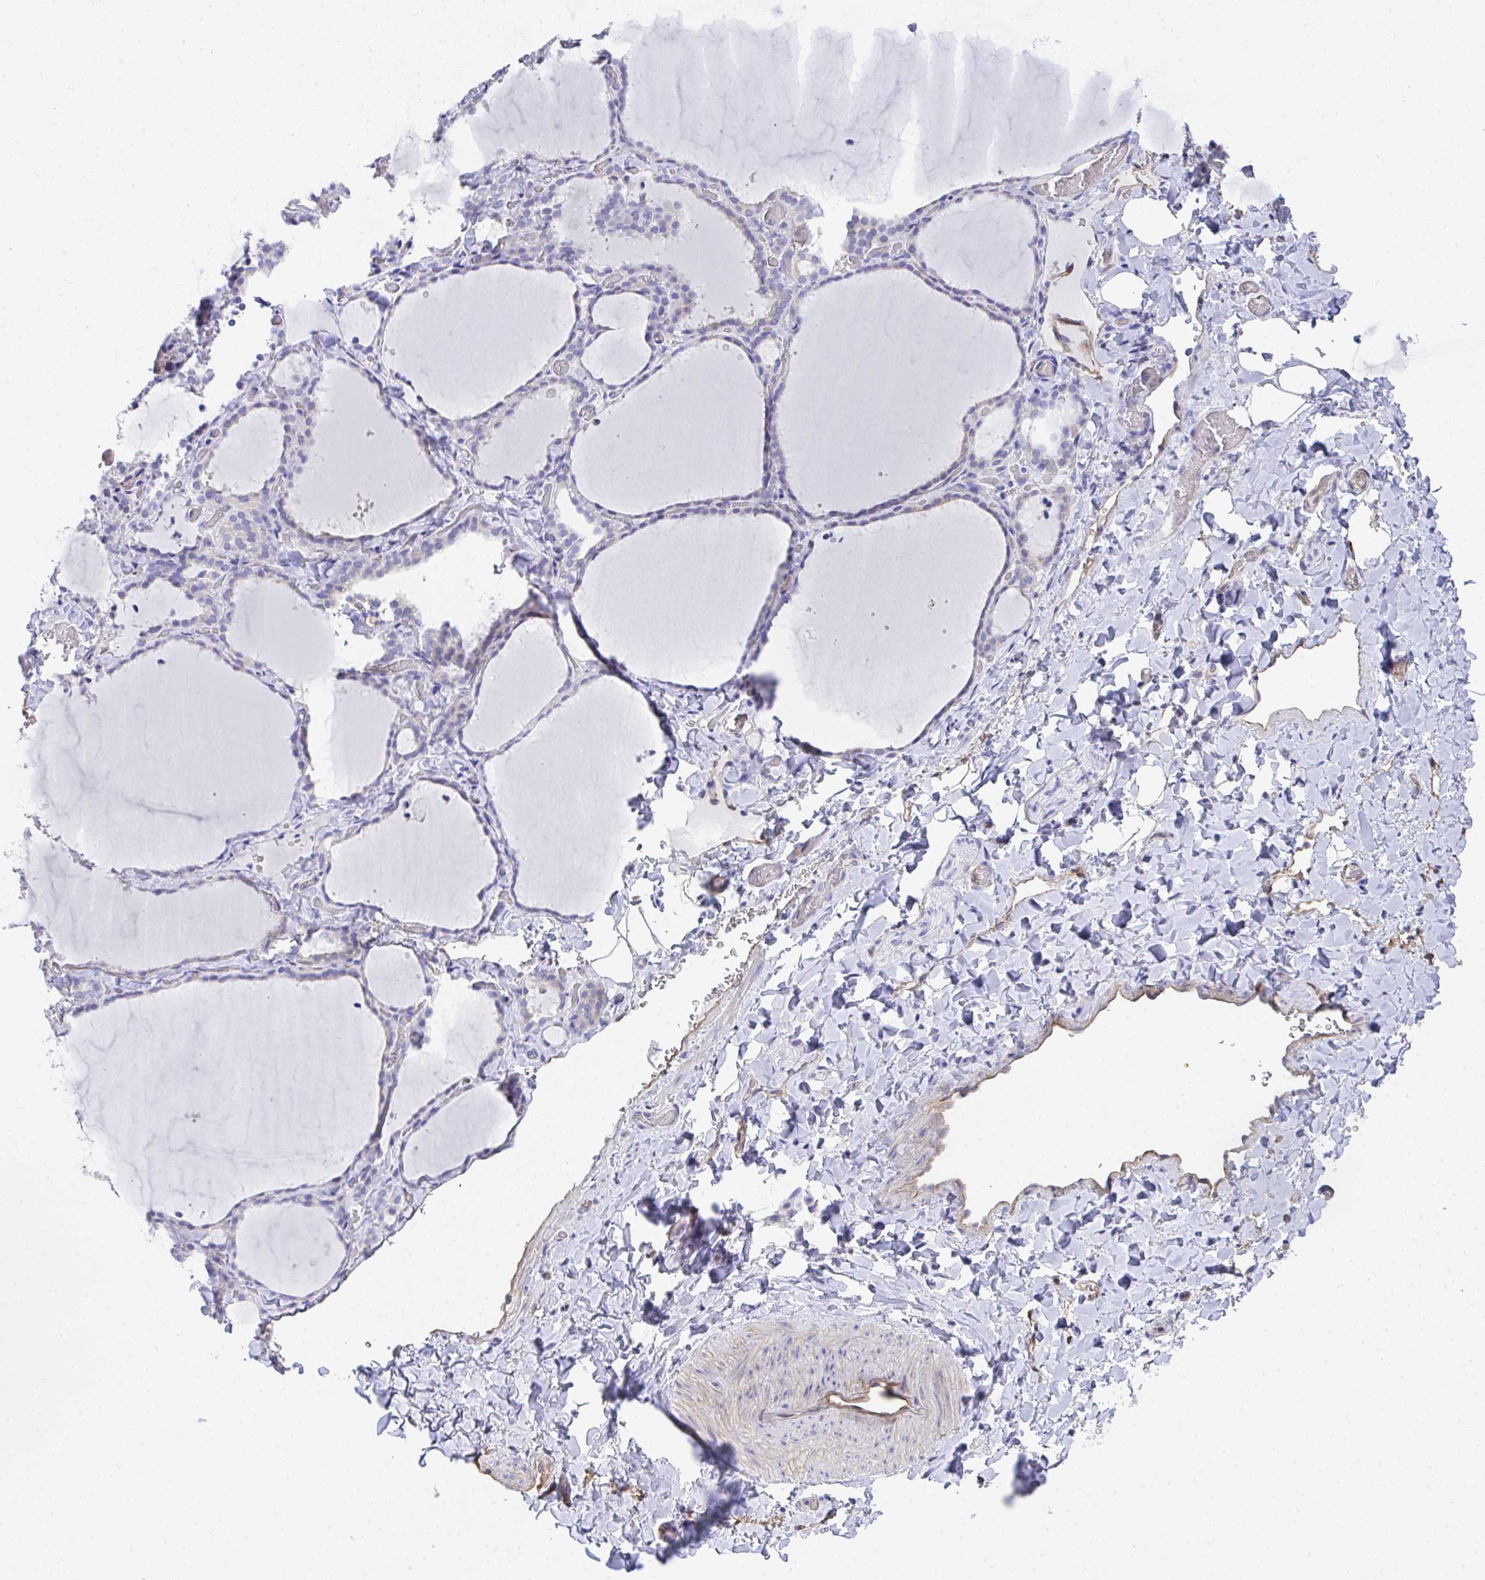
{"staining": {"intensity": "negative", "quantity": "none", "location": "none"}, "tissue": "thyroid gland", "cell_type": "Glandular cells", "image_type": "normal", "snomed": [{"axis": "morphology", "description": "Normal tissue, NOS"}, {"axis": "topography", "description": "Thyroid gland"}], "caption": "This is an IHC image of benign human thyroid gland. There is no expression in glandular cells.", "gene": "TNFAIP8", "patient": {"sex": "female", "age": 22}}